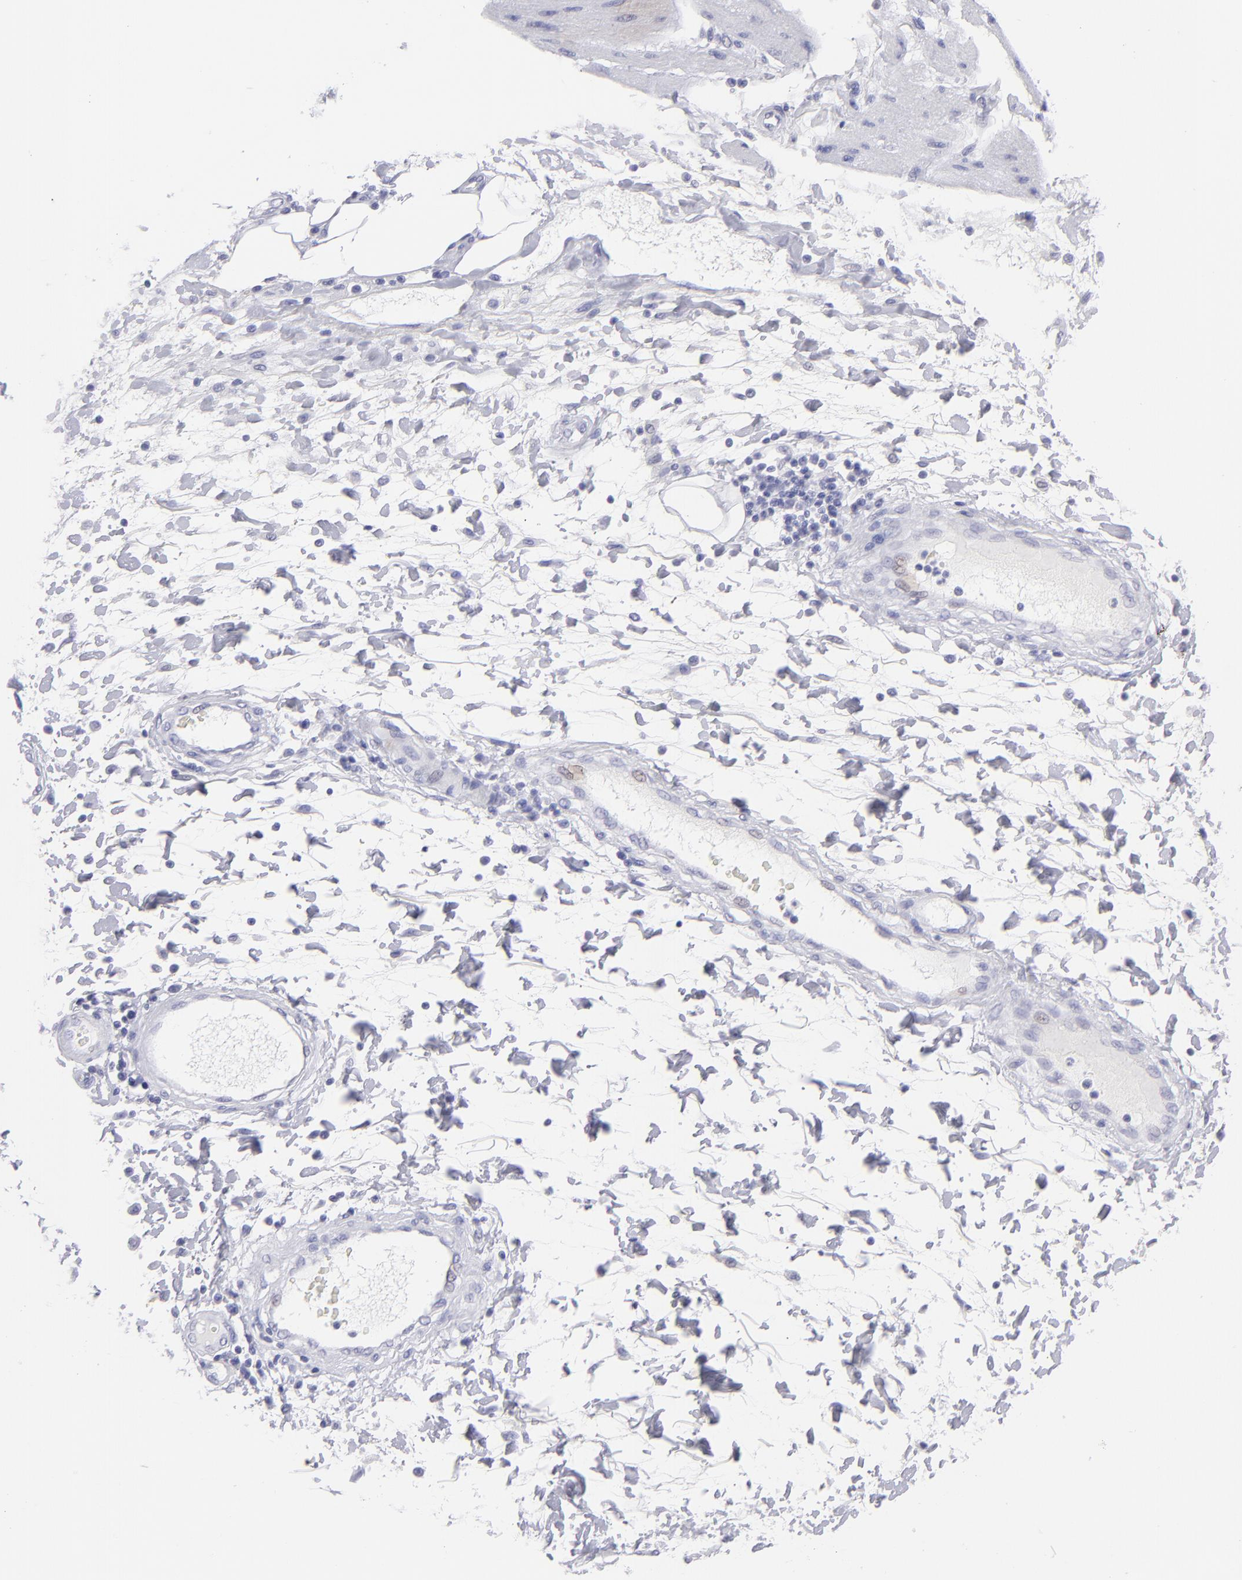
{"staining": {"intensity": "negative", "quantity": "none", "location": "none"}, "tissue": "stomach cancer", "cell_type": "Tumor cells", "image_type": "cancer", "snomed": [{"axis": "morphology", "description": "Adenocarcinoma, NOS"}, {"axis": "topography", "description": "Pancreas"}, {"axis": "topography", "description": "Stomach, upper"}], "caption": "DAB (3,3'-diaminobenzidine) immunohistochemical staining of human adenocarcinoma (stomach) exhibits no significant positivity in tumor cells.", "gene": "SLC1A2", "patient": {"sex": "male", "age": 77}}